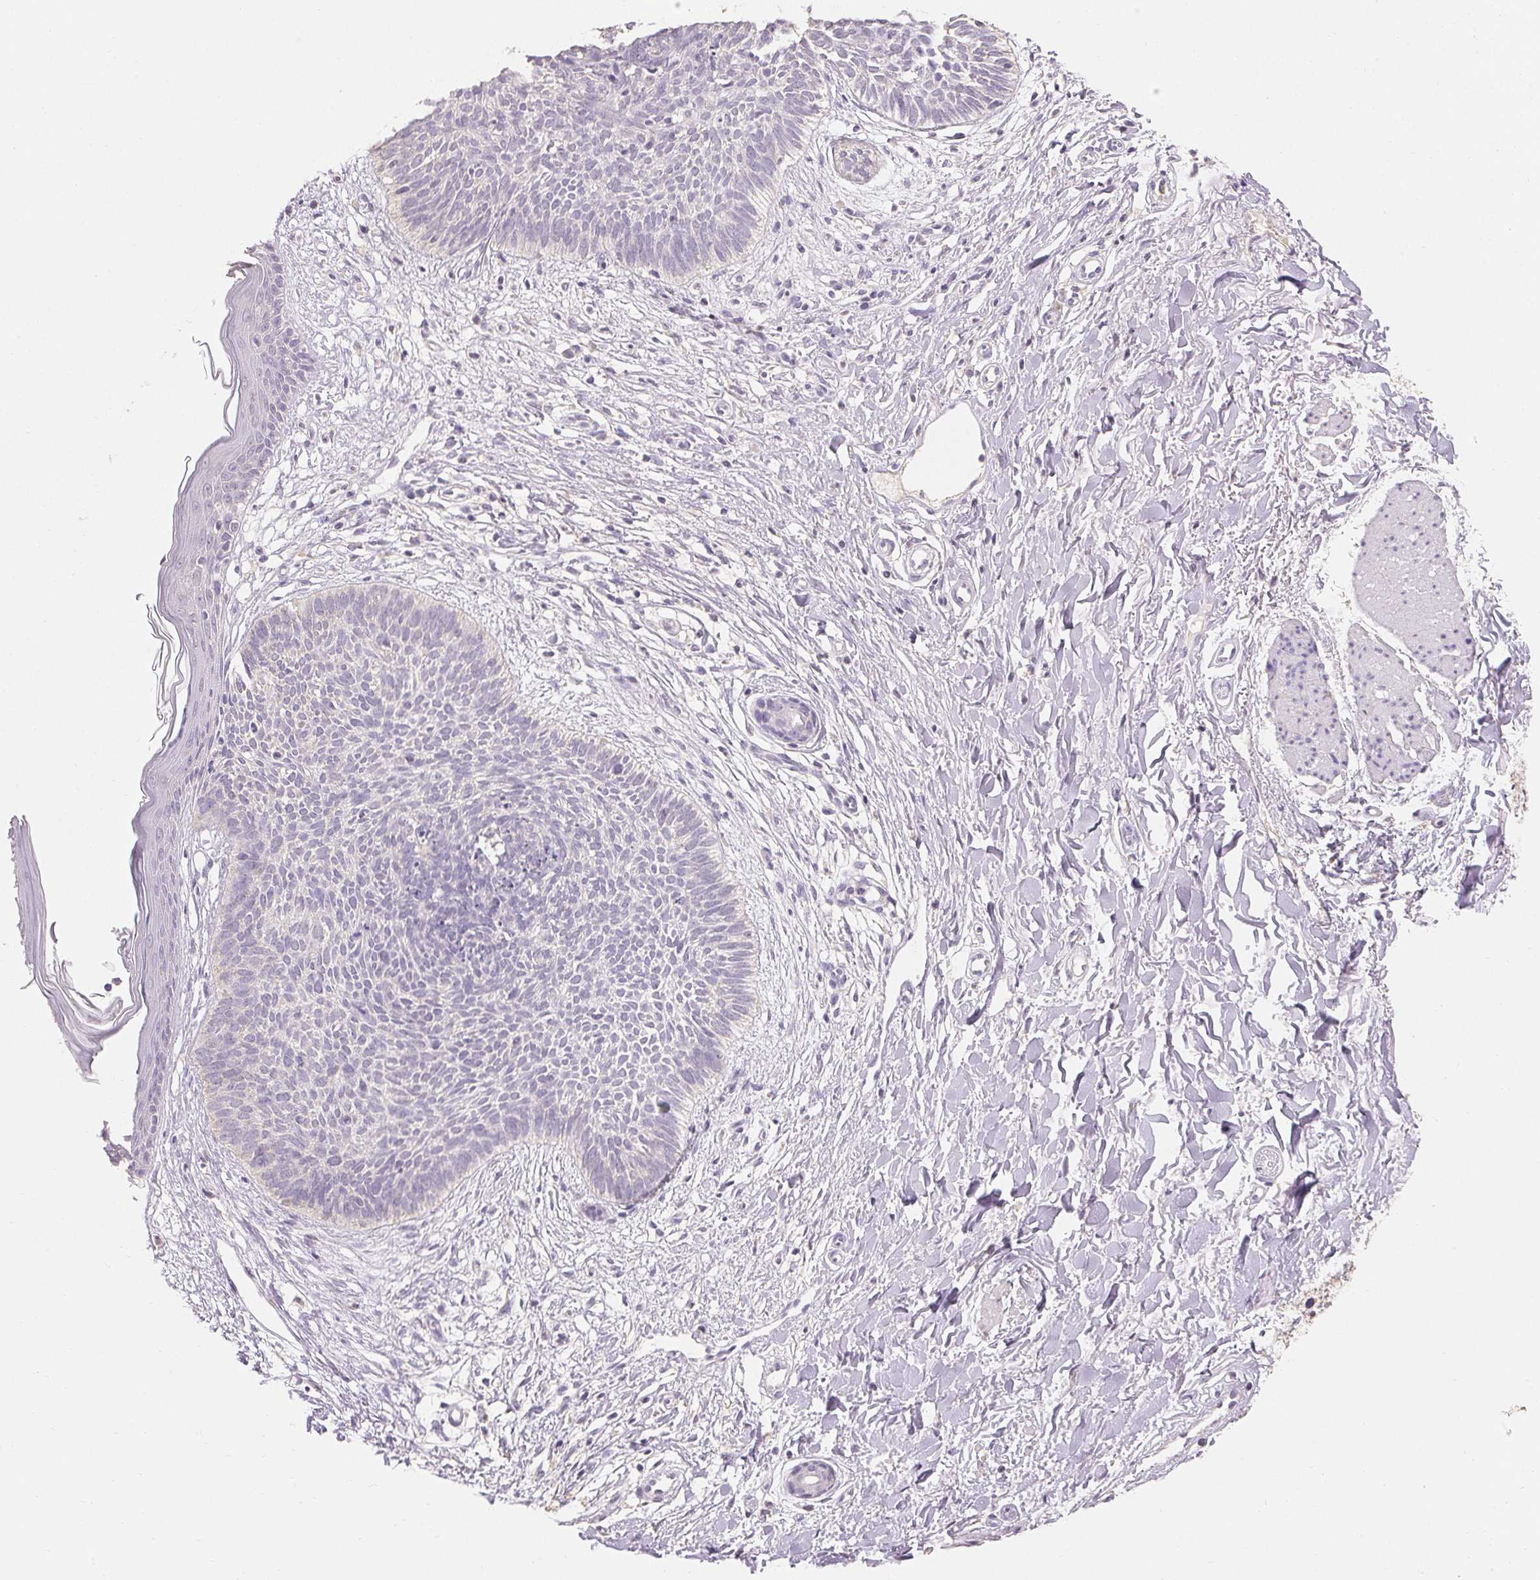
{"staining": {"intensity": "negative", "quantity": "none", "location": "none"}, "tissue": "skin cancer", "cell_type": "Tumor cells", "image_type": "cancer", "snomed": [{"axis": "morphology", "description": "Basal cell carcinoma"}, {"axis": "topography", "description": "Skin"}], "caption": "High magnification brightfield microscopy of skin cancer stained with DAB (3,3'-diaminobenzidine) (brown) and counterstained with hematoxylin (blue): tumor cells show no significant positivity.", "gene": "MAP7D2", "patient": {"sex": "female", "age": 84}}